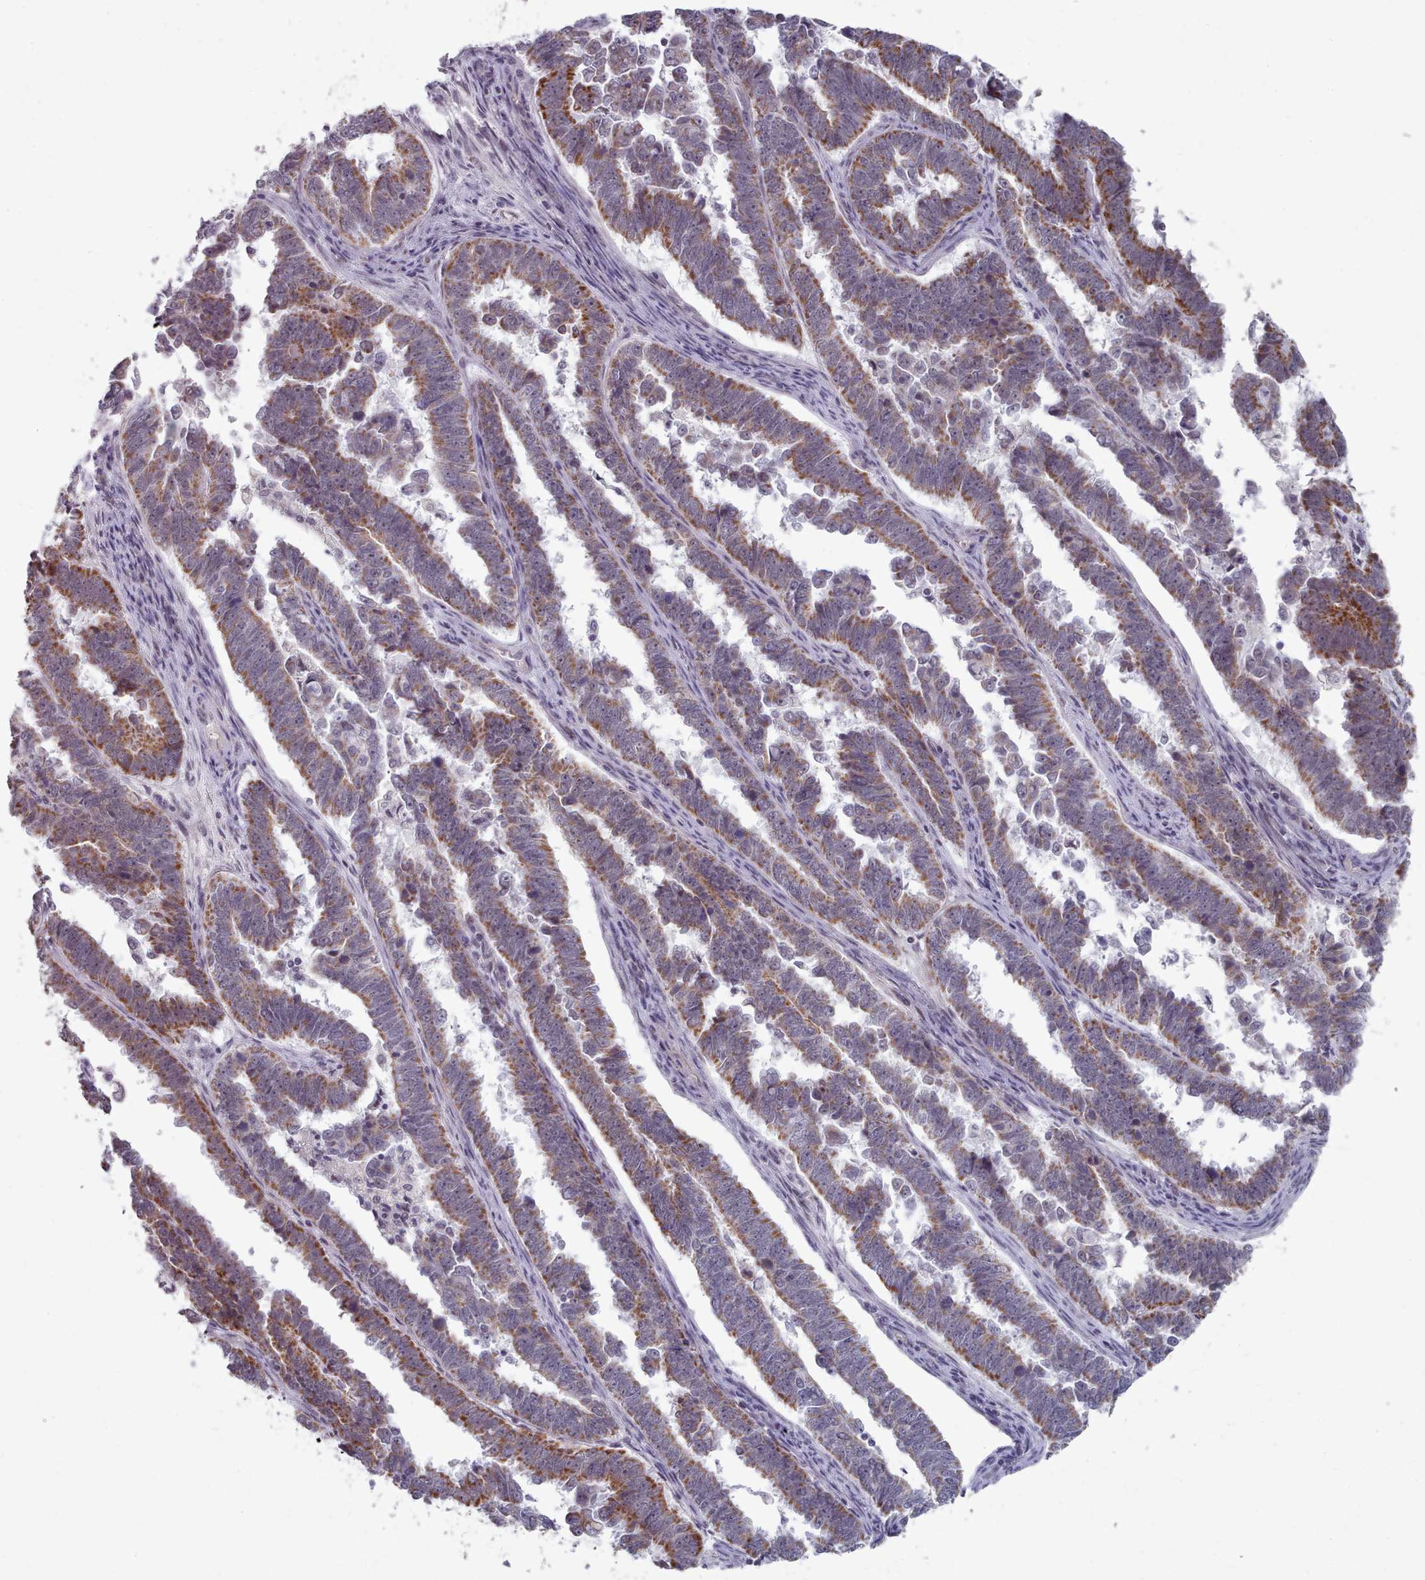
{"staining": {"intensity": "strong", "quantity": ">75%", "location": "cytoplasmic/membranous"}, "tissue": "endometrial cancer", "cell_type": "Tumor cells", "image_type": "cancer", "snomed": [{"axis": "morphology", "description": "Adenocarcinoma, NOS"}, {"axis": "topography", "description": "Endometrium"}], "caption": "Endometrial cancer (adenocarcinoma) was stained to show a protein in brown. There is high levels of strong cytoplasmic/membranous positivity in approximately >75% of tumor cells.", "gene": "TRARG1", "patient": {"sex": "female", "age": 75}}